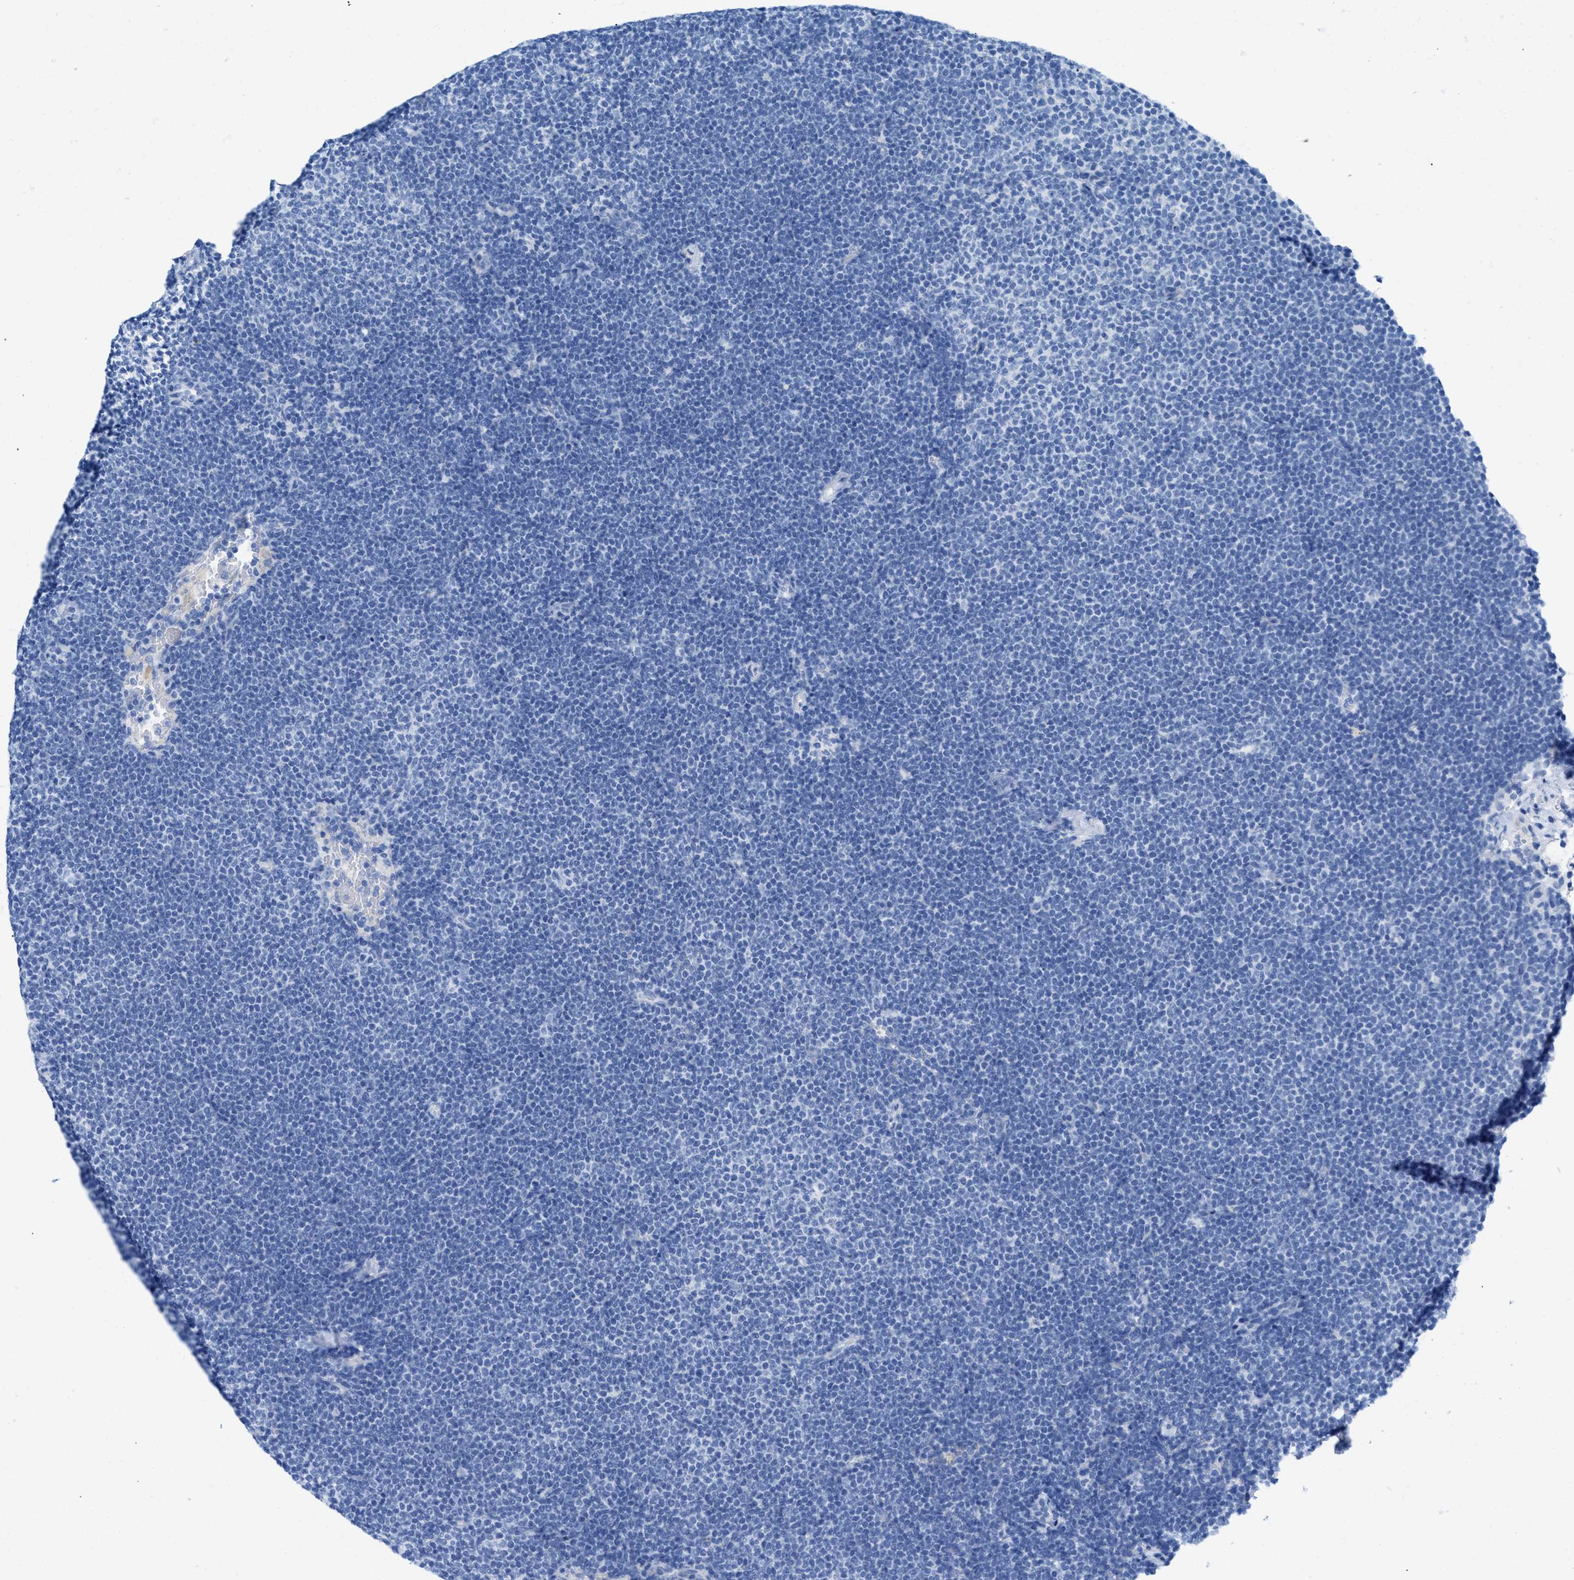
{"staining": {"intensity": "negative", "quantity": "none", "location": "none"}, "tissue": "lymphoma", "cell_type": "Tumor cells", "image_type": "cancer", "snomed": [{"axis": "morphology", "description": "Malignant lymphoma, non-Hodgkin's type, Low grade"}, {"axis": "topography", "description": "Lymph node"}], "caption": "Tumor cells show no significant expression in lymphoma.", "gene": "ANKFN1", "patient": {"sex": "female", "age": 53}}